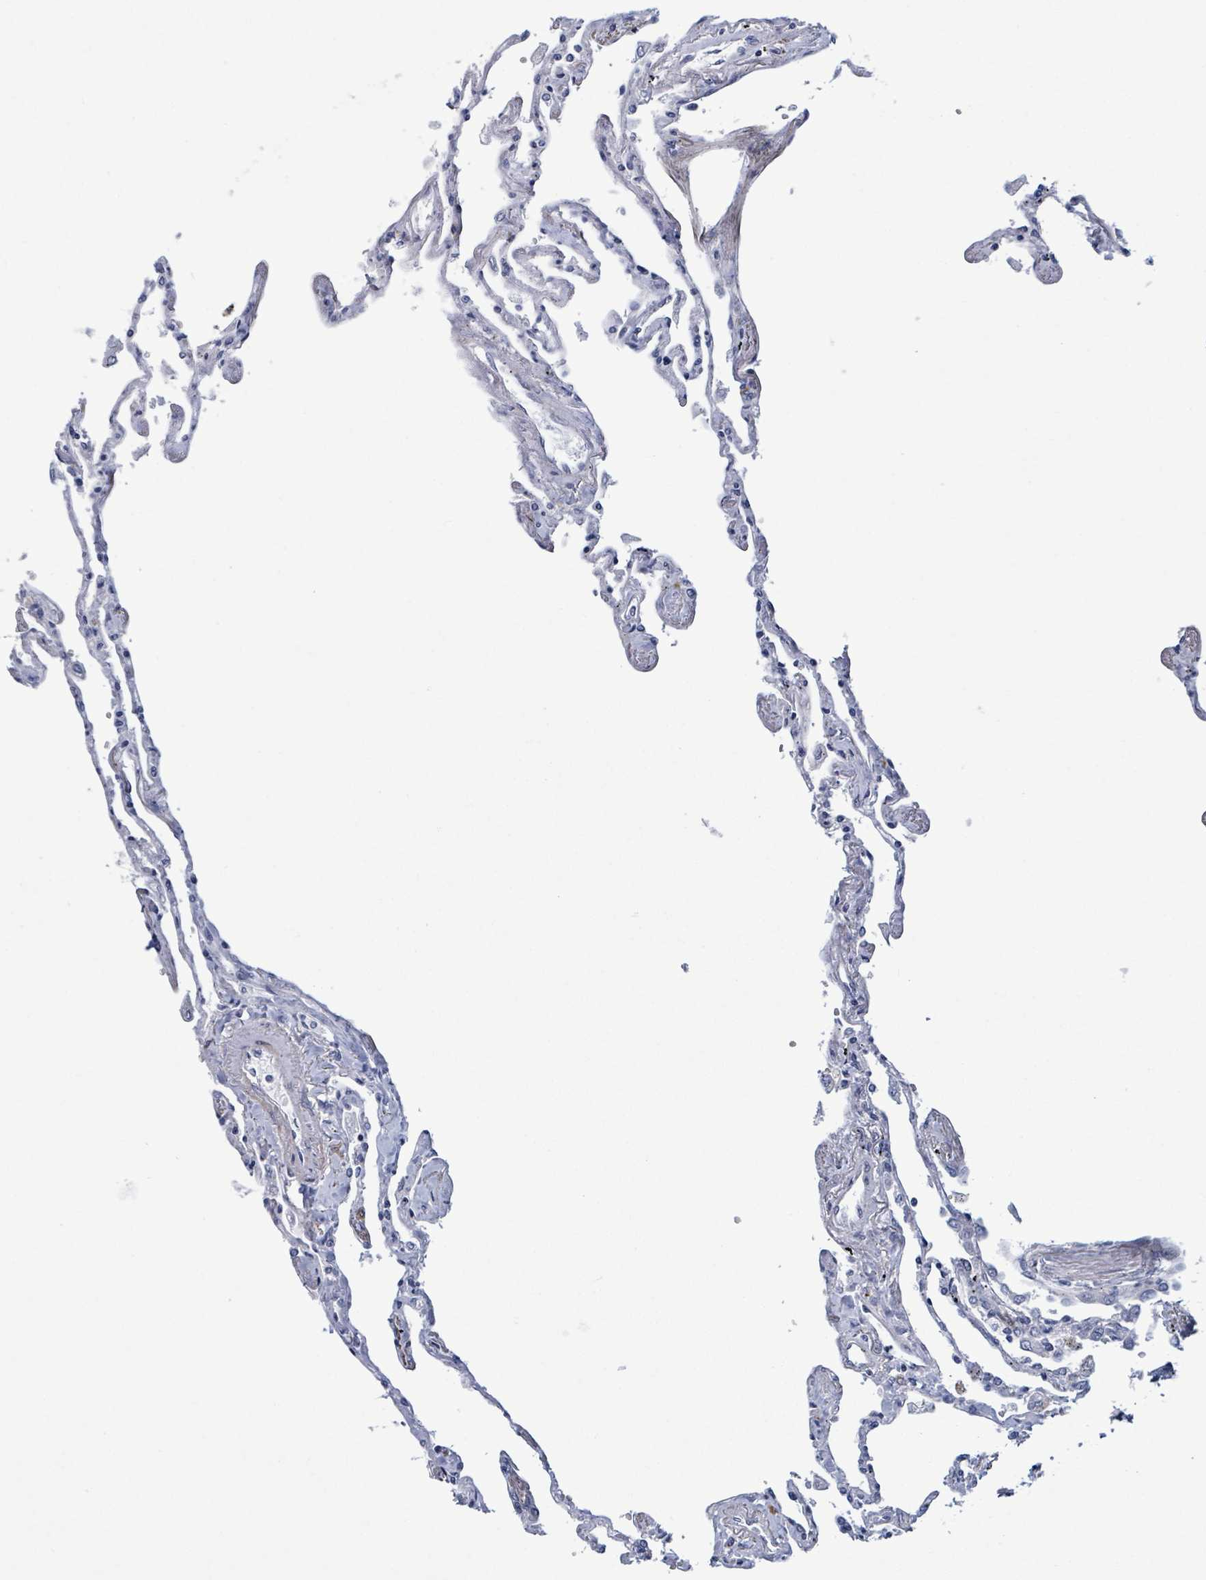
{"staining": {"intensity": "negative", "quantity": "none", "location": "none"}, "tissue": "lung", "cell_type": "Alveolar cells", "image_type": "normal", "snomed": [{"axis": "morphology", "description": "Normal tissue, NOS"}, {"axis": "topography", "description": "Lung"}], "caption": "A high-resolution photomicrograph shows immunohistochemistry (IHC) staining of normal lung, which shows no significant positivity in alveolar cells. The staining is performed using DAB (3,3'-diaminobenzidine) brown chromogen with nuclei counter-stained in using hematoxylin.", "gene": "C9orf152", "patient": {"sex": "female", "age": 67}}